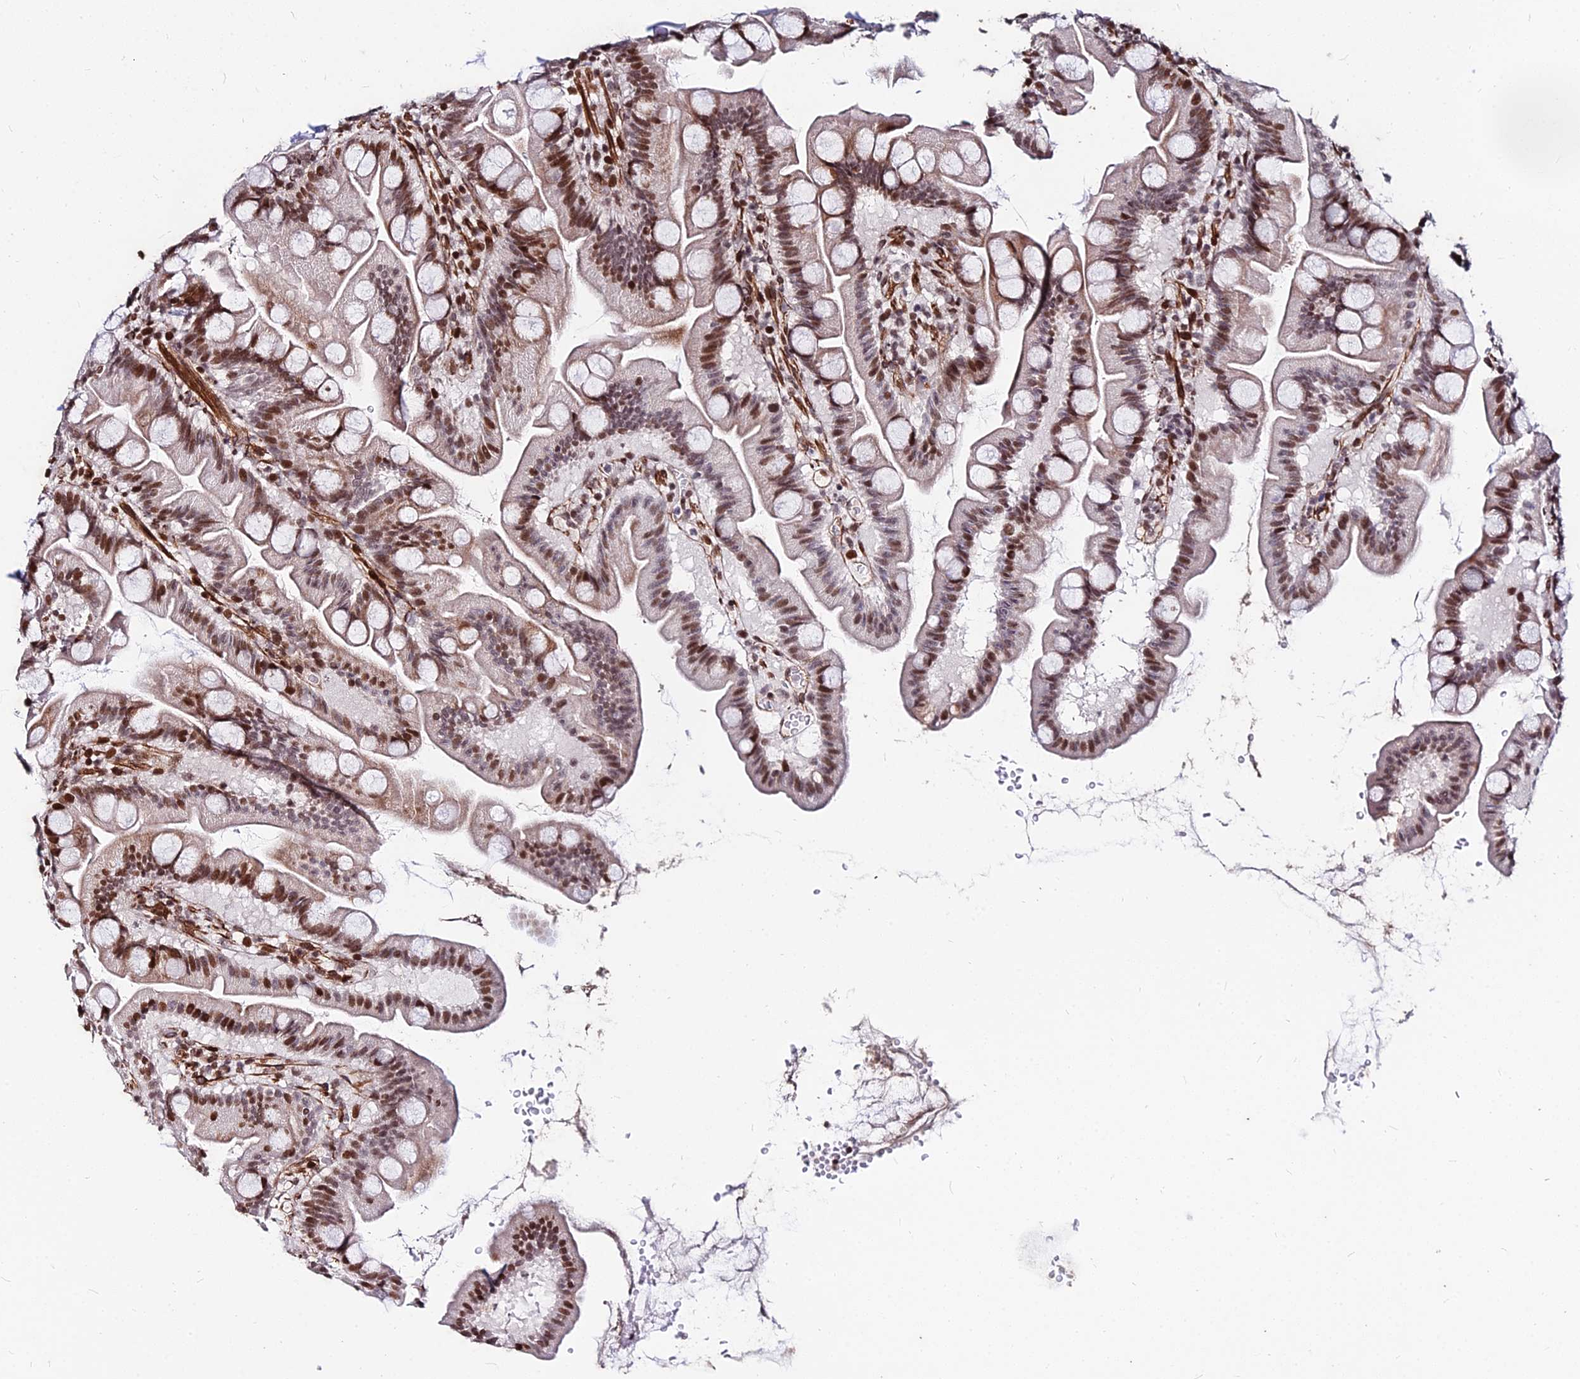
{"staining": {"intensity": "strong", "quantity": ">75%", "location": "nuclear"}, "tissue": "small intestine", "cell_type": "Glandular cells", "image_type": "normal", "snomed": [{"axis": "morphology", "description": "Normal tissue, NOS"}, {"axis": "topography", "description": "Small intestine"}], "caption": "Small intestine was stained to show a protein in brown. There is high levels of strong nuclear positivity in approximately >75% of glandular cells.", "gene": "NYAP2", "patient": {"sex": "female", "age": 68}}